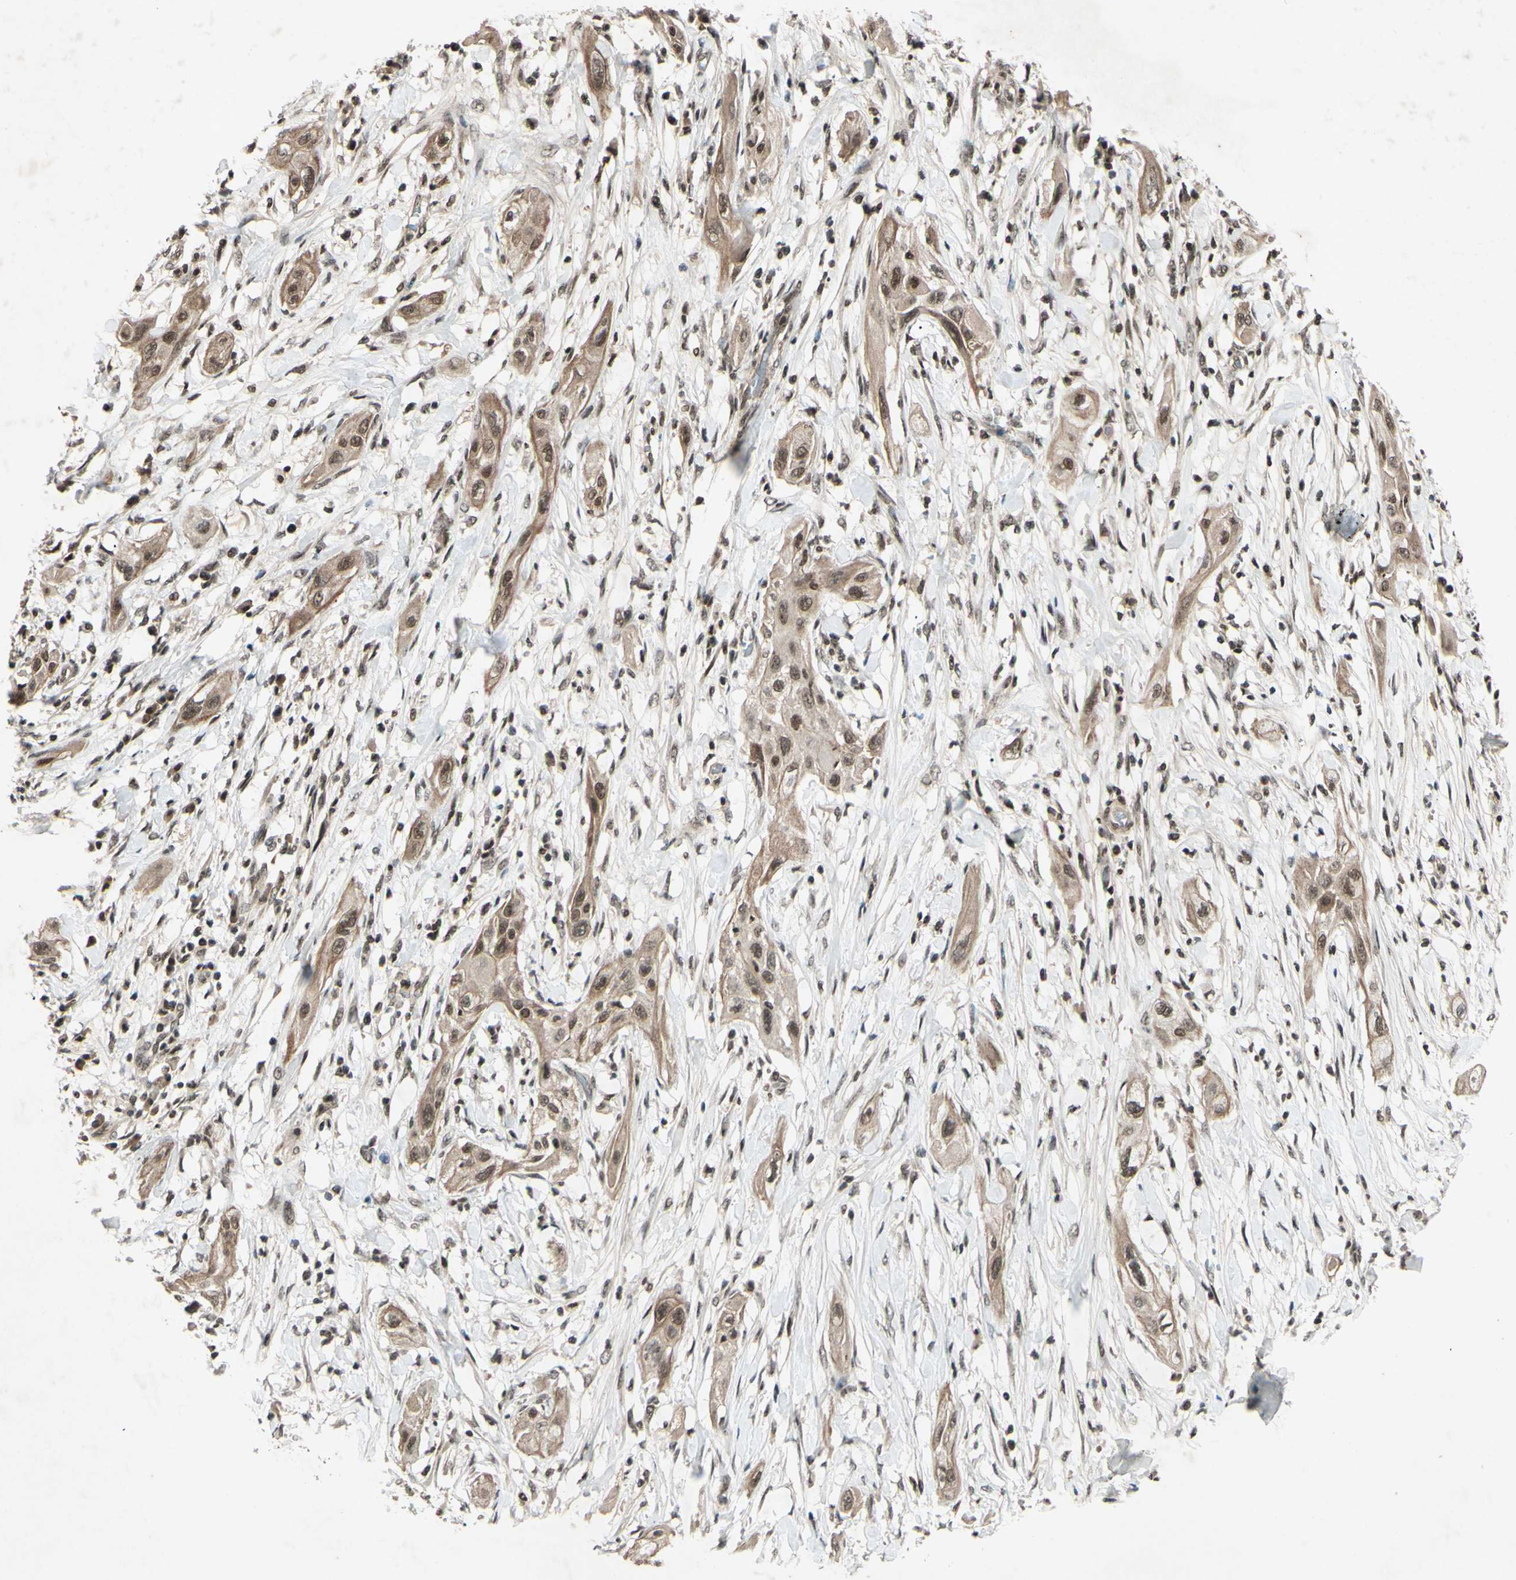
{"staining": {"intensity": "moderate", "quantity": ">75%", "location": "cytoplasmic/membranous,nuclear"}, "tissue": "lung cancer", "cell_type": "Tumor cells", "image_type": "cancer", "snomed": [{"axis": "morphology", "description": "Squamous cell carcinoma, NOS"}, {"axis": "topography", "description": "Lung"}], "caption": "Protein positivity by immunohistochemistry shows moderate cytoplasmic/membranous and nuclear expression in about >75% of tumor cells in lung cancer.", "gene": "SNW1", "patient": {"sex": "female", "age": 47}}